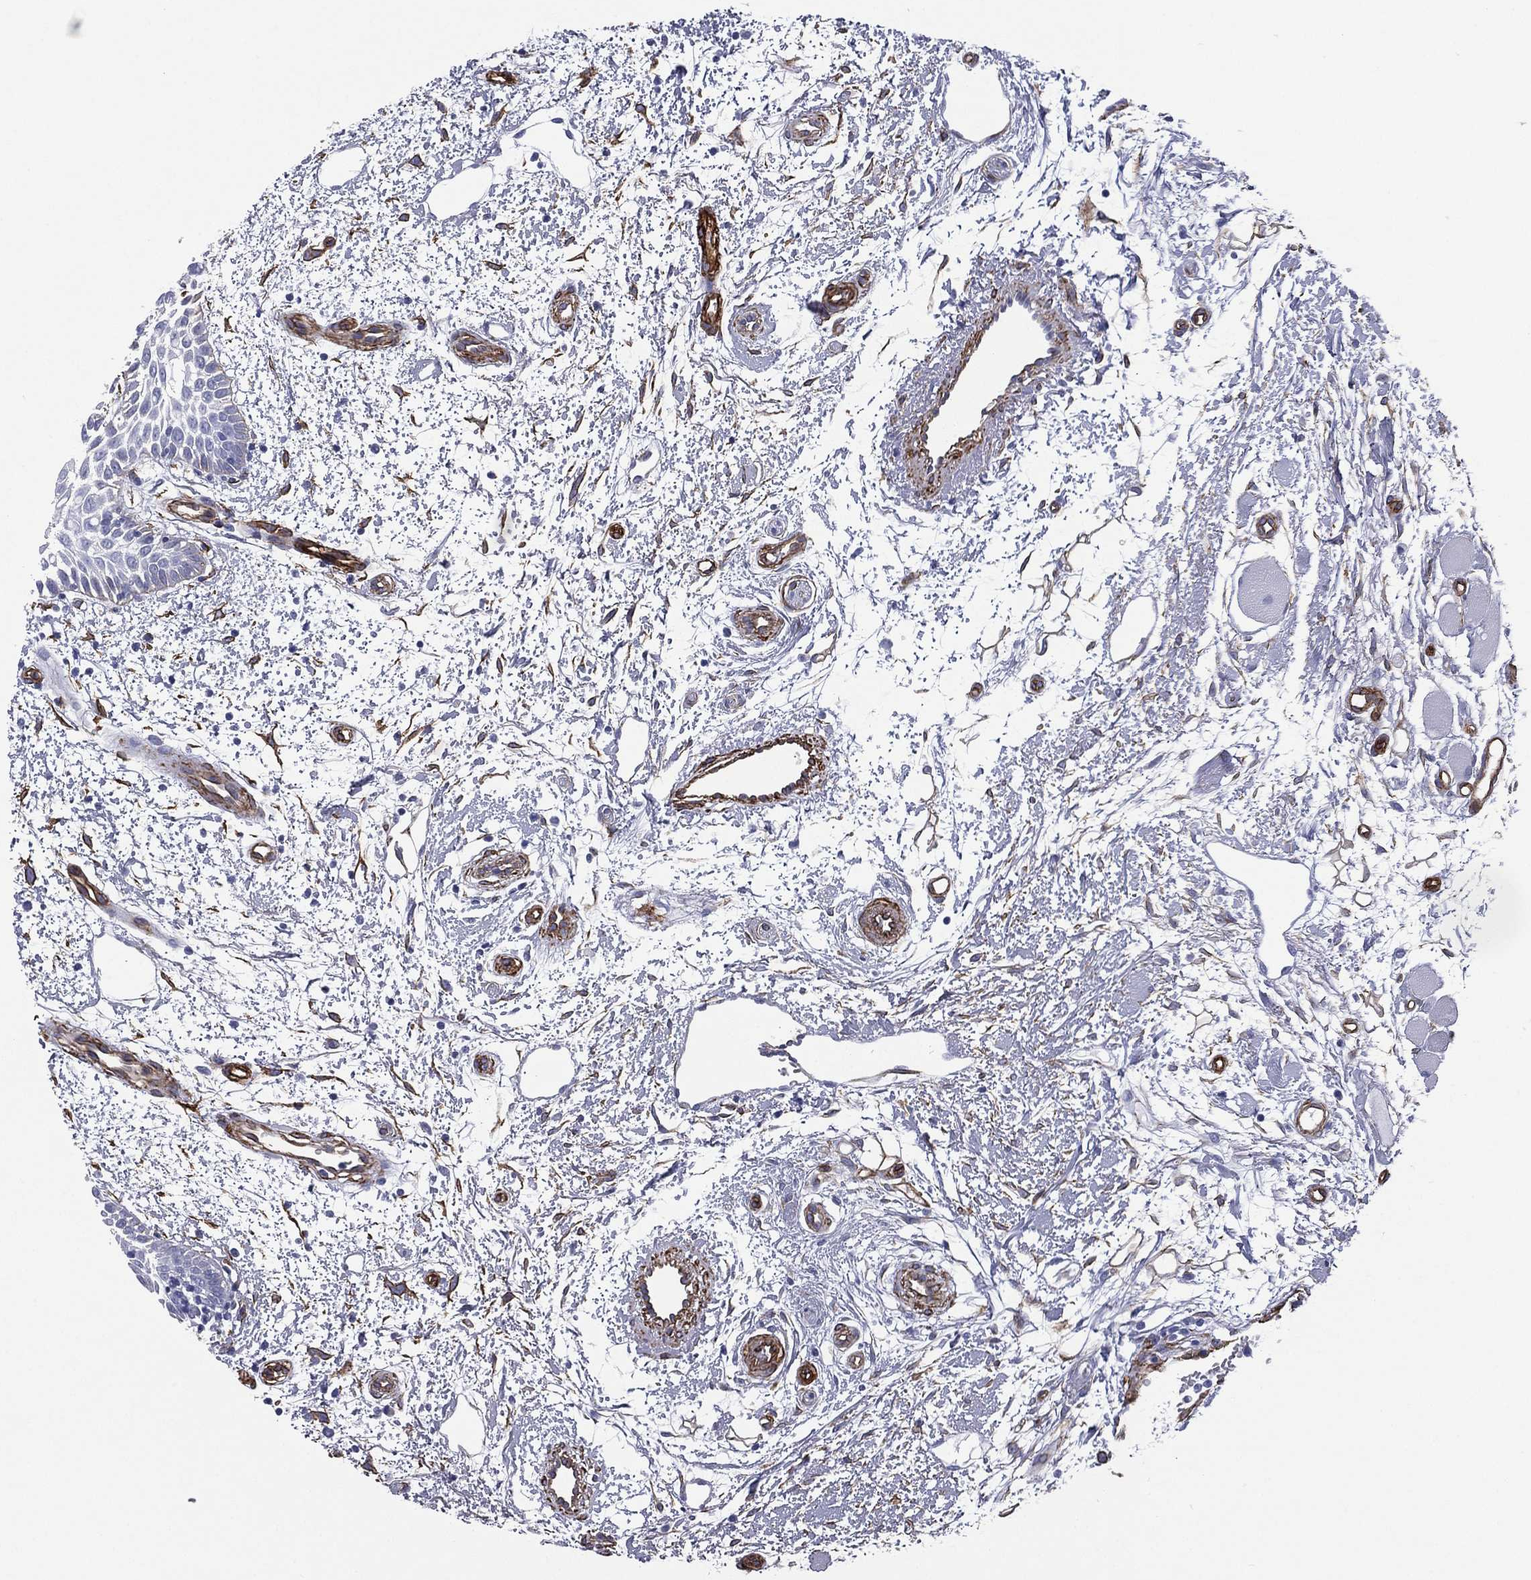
{"staining": {"intensity": "negative", "quantity": "none", "location": "none"}, "tissue": "oral mucosa", "cell_type": "Squamous epithelial cells", "image_type": "normal", "snomed": [{"axis": "morphology", "description": "Normal tissue, NOS"}, {"axis": "morphology", "description": "Squamous cell carcinoma, NOS"}, {"axis": "topography", "description": "Oral tissue"}, {"axis": "topography", "description": "Head-Neck"}], "caption": "Immunohistochemistry micrograph of normal oral mucosa: human oral mucosa stained with DAB (3,3'-diaminobenzidine) shows no significant protein staining in squamous epithelial cells. The staining was performed using DAB to visualize the protein expression in brown, while the nuclei were stained in blue with hematoxylin (Magnification: 20x).", "gene": "CAVIN3", "patient": {"sex": "female", "age": 75}}